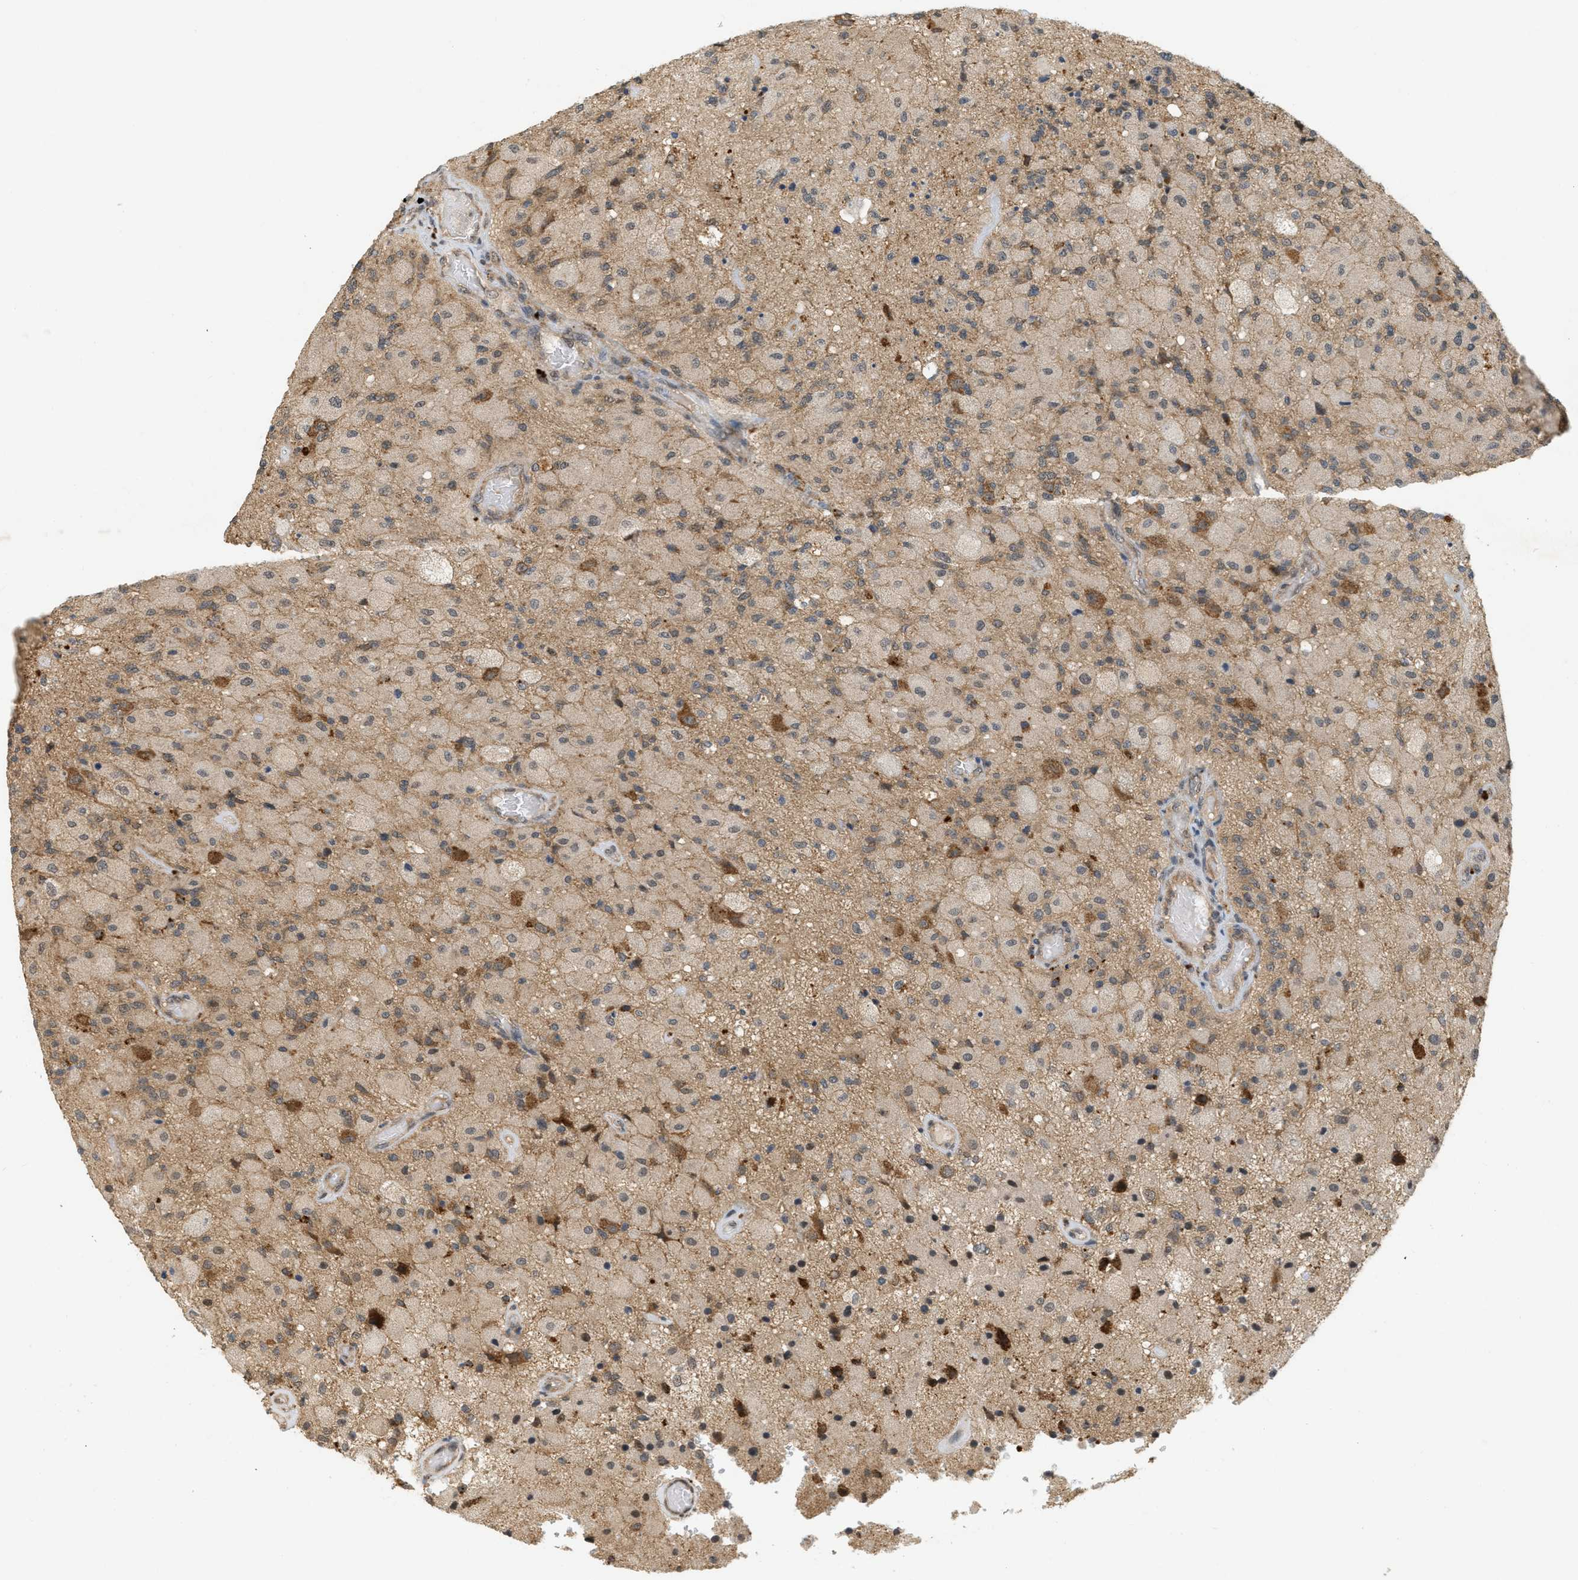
{"staining": {"intensity": "moderate", "quantity": ">75%", "location": "cytoplasmic/membranous"}, "tissue": "glioma", "cell_type": "Tumor cells", "image_type": "cancer", "snomed": [{"axis": "morphology", "description": "Normal tissue, NOS"}, {"axis": "morphology", "description": "Glioma, malignant, High grade"}, {"axis": "topography", "description": "Cerebral cortex"}], "caption": "Immunohistochemical staining of malignant glioma (high-grade) reveals moderate cytoplasmic/membranous protein staining in about >75% of tumor cells.", "gene": "PRKD1", "patient": {"sex": "male", "age": 77}}